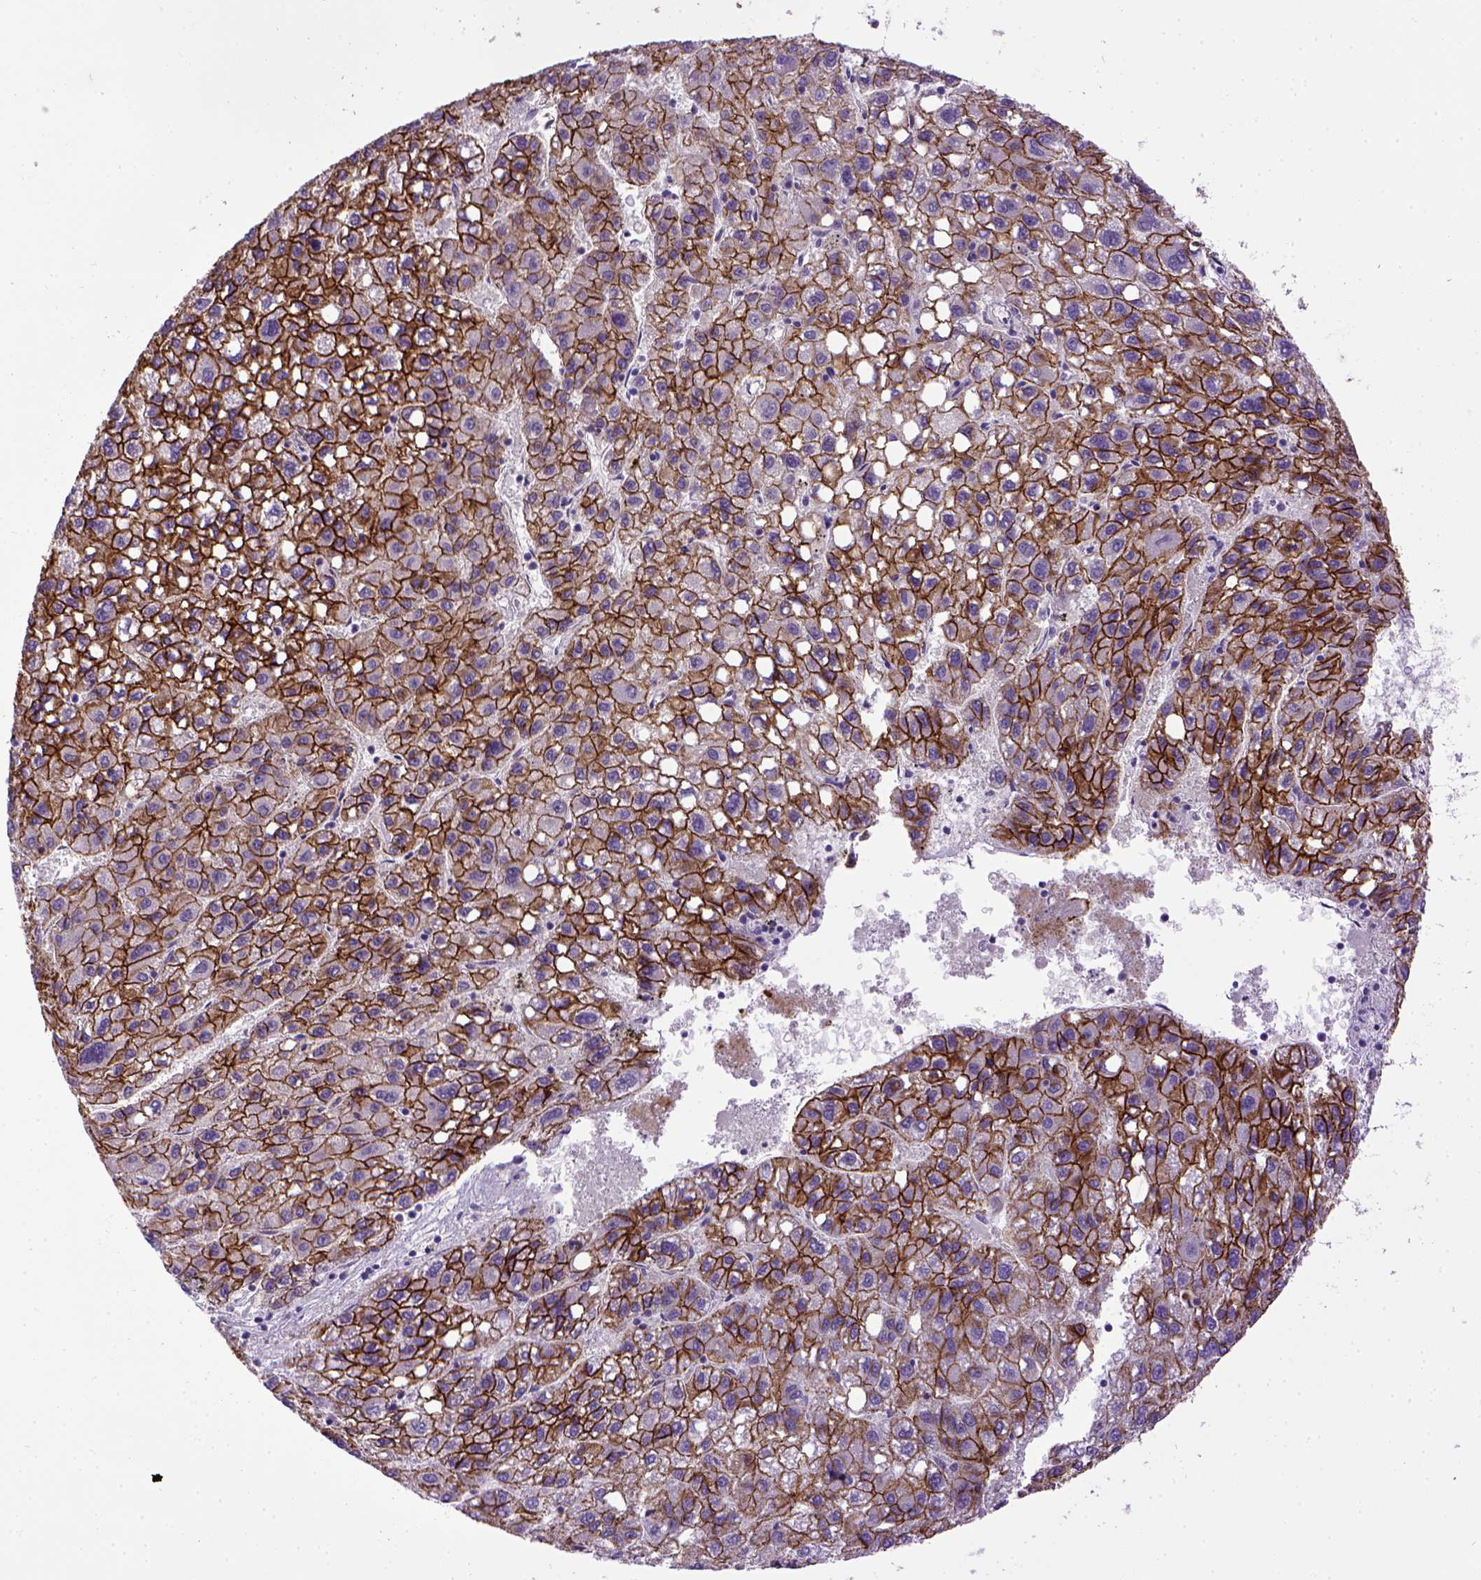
{"staining": {"intensity": "strong", "quantity": ">75%", "location": "cytoplasmic/membranous"}, "tissue": "liver cancer", "cell_type": "Tumor cells", "image_type": "cancer", "snomed": [{"axis": "morphology", "description": "Carcinoma, Hepatocellular, NOS"}, {"axis": "topography", "description": "Liver"}], "caption": "Immunohistochemistry (IHC) photomicrograph of neoplastic tissue: hepatocellular carcinoma (liver) stained using immunohistochemistry displays high levels of strong protein expression localized specifically in the cytoplasmic/membranous of tumor cells, appearing as a cytoplasmic/membranous brown color.", "gene": "CDH1", "patient": {"sex": "female", "age": 82}}